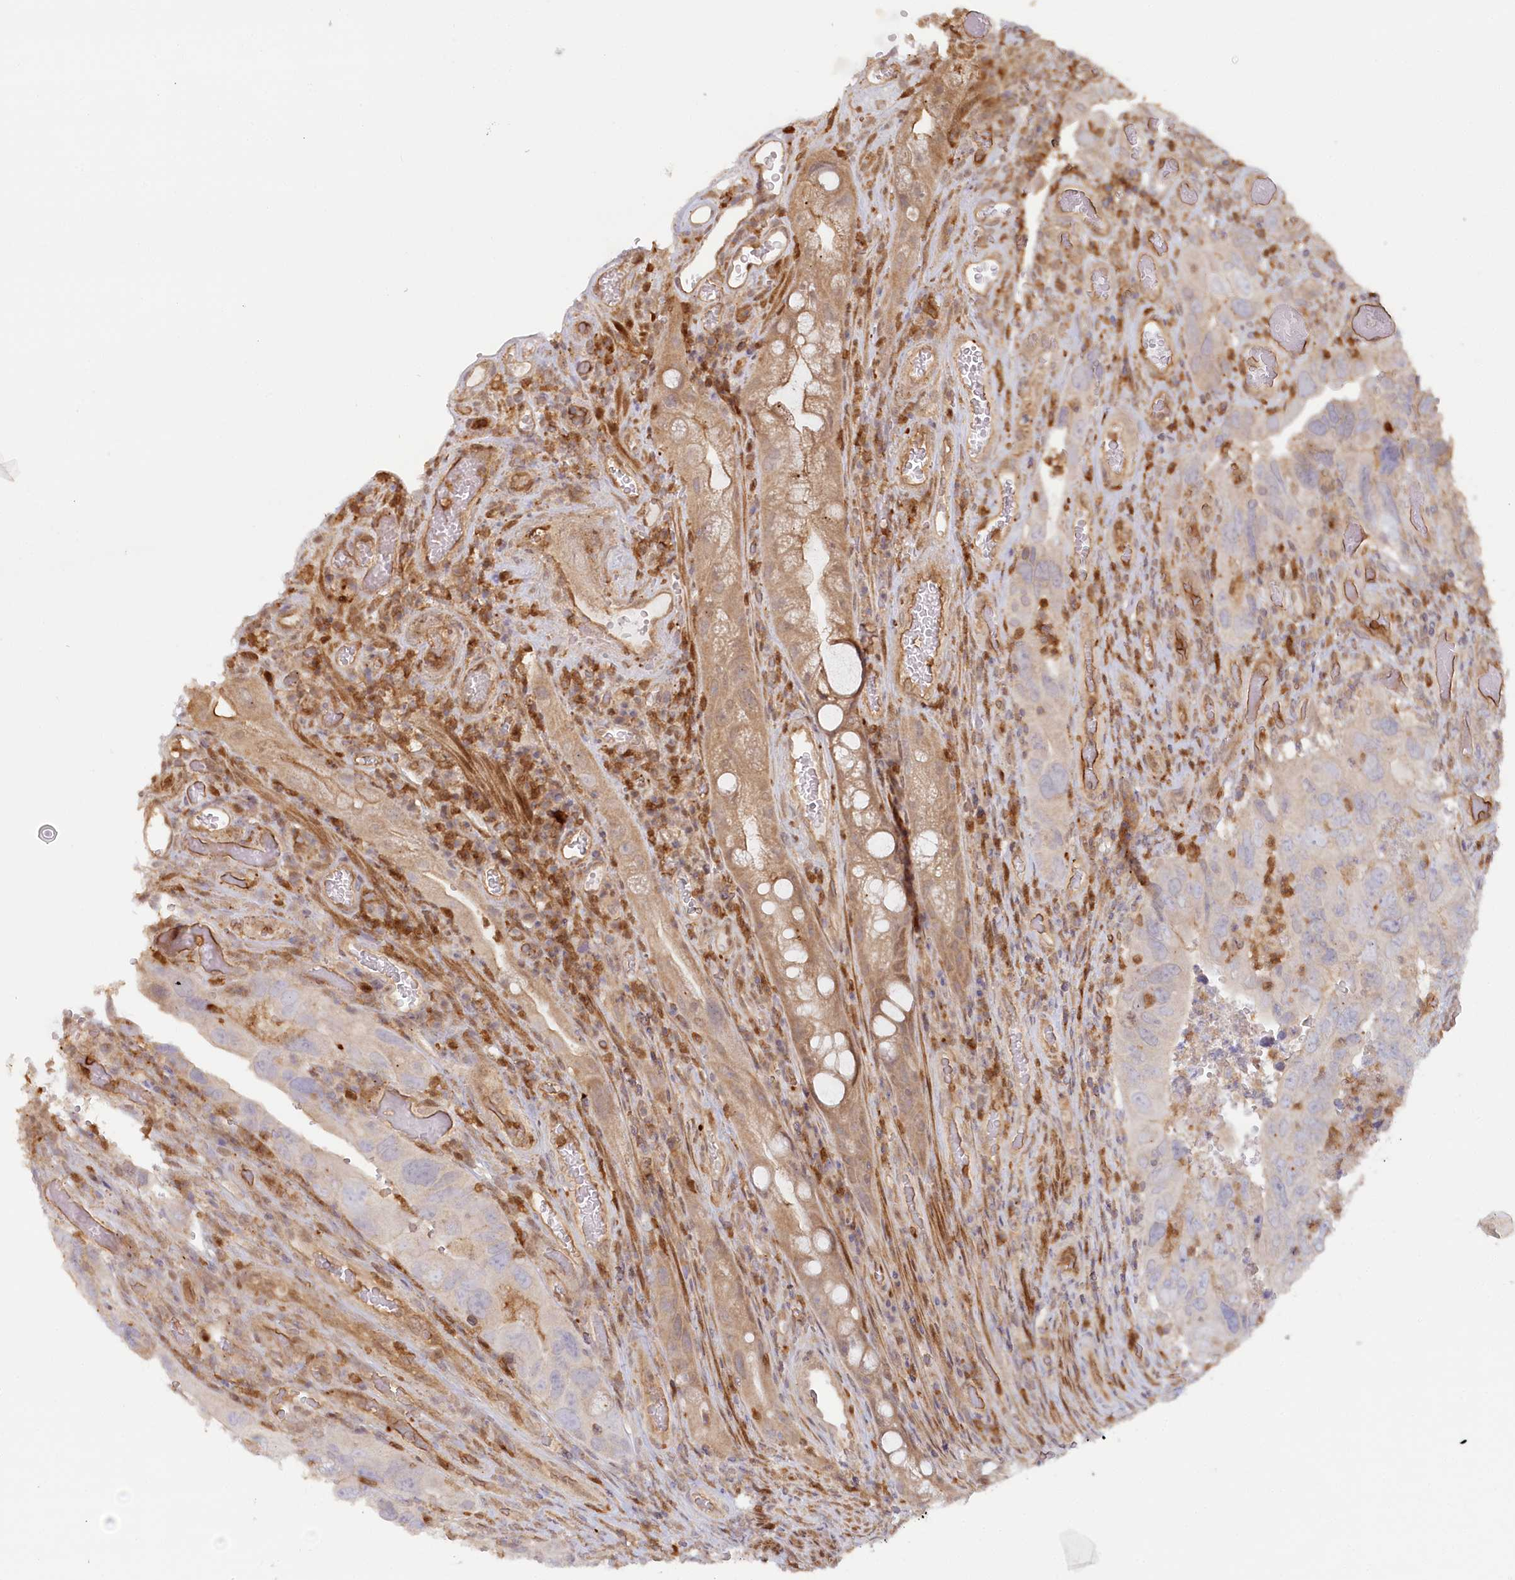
{"staining": {"intensity": "moderate", "quantity": "<25%", "location": "cytoplasmic/membranous"}, "tissue": "colorectal cancer", "cell_type": "Tumor cells", "image_type": "cancer", "snomed": [{"axis": "morphology", "description": "Adenocarcinoma, NOS"}, {"axis": "topography", "description": "Rectum"}], "caption": "A micrograph showing moderate cytoplasmic/membranous staining in about <25% of tumor cells in colorectal cancer, as visualized by brown immunohistochemical staining.", "gene": "GBE1", "patient": {"sex": "male", "age": 63}}